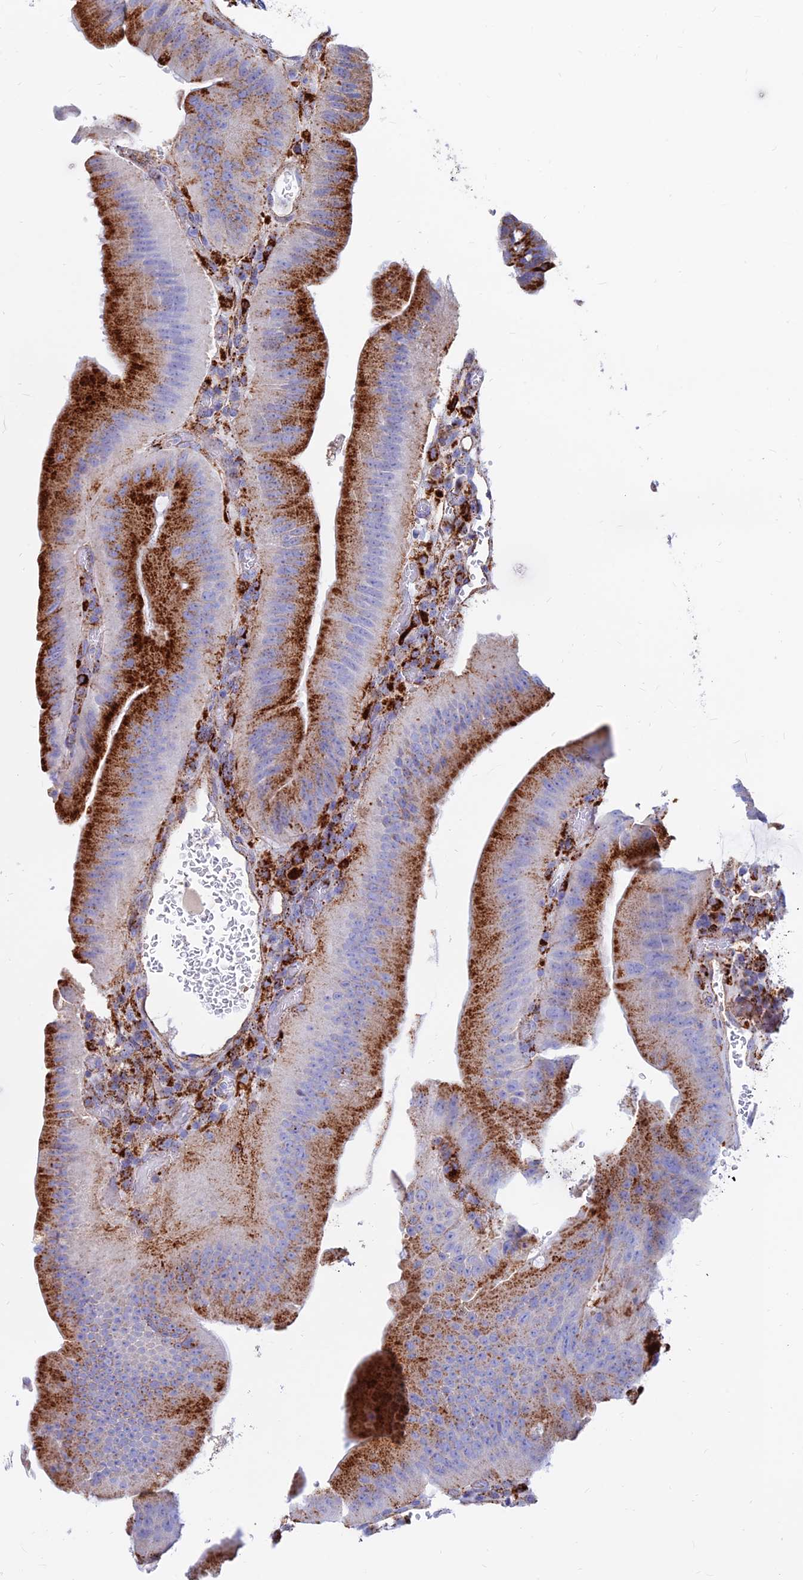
{"staining": {"intensity": "strong", "quantity": ">75%", "location": "cytoplasmic/membranous"}, "tissue": "colorectal cancer", "cell_type": "Tumor cells", "image_type": "cancer", "snomed": [{"axis": "morphology", "description": "Adenocarcinoma, NOS"}, {"axis": "topography", "description": "Colon"}], "caption": "Adenocarcinoma (colorectal) was stained to show a protein in brown. There is high levels of strong cytoplasmic/membranous positivity in approximately >75% of tumor cells.", "gene": "SPNS1", "patient": {"sex": "female", "age": 43}}